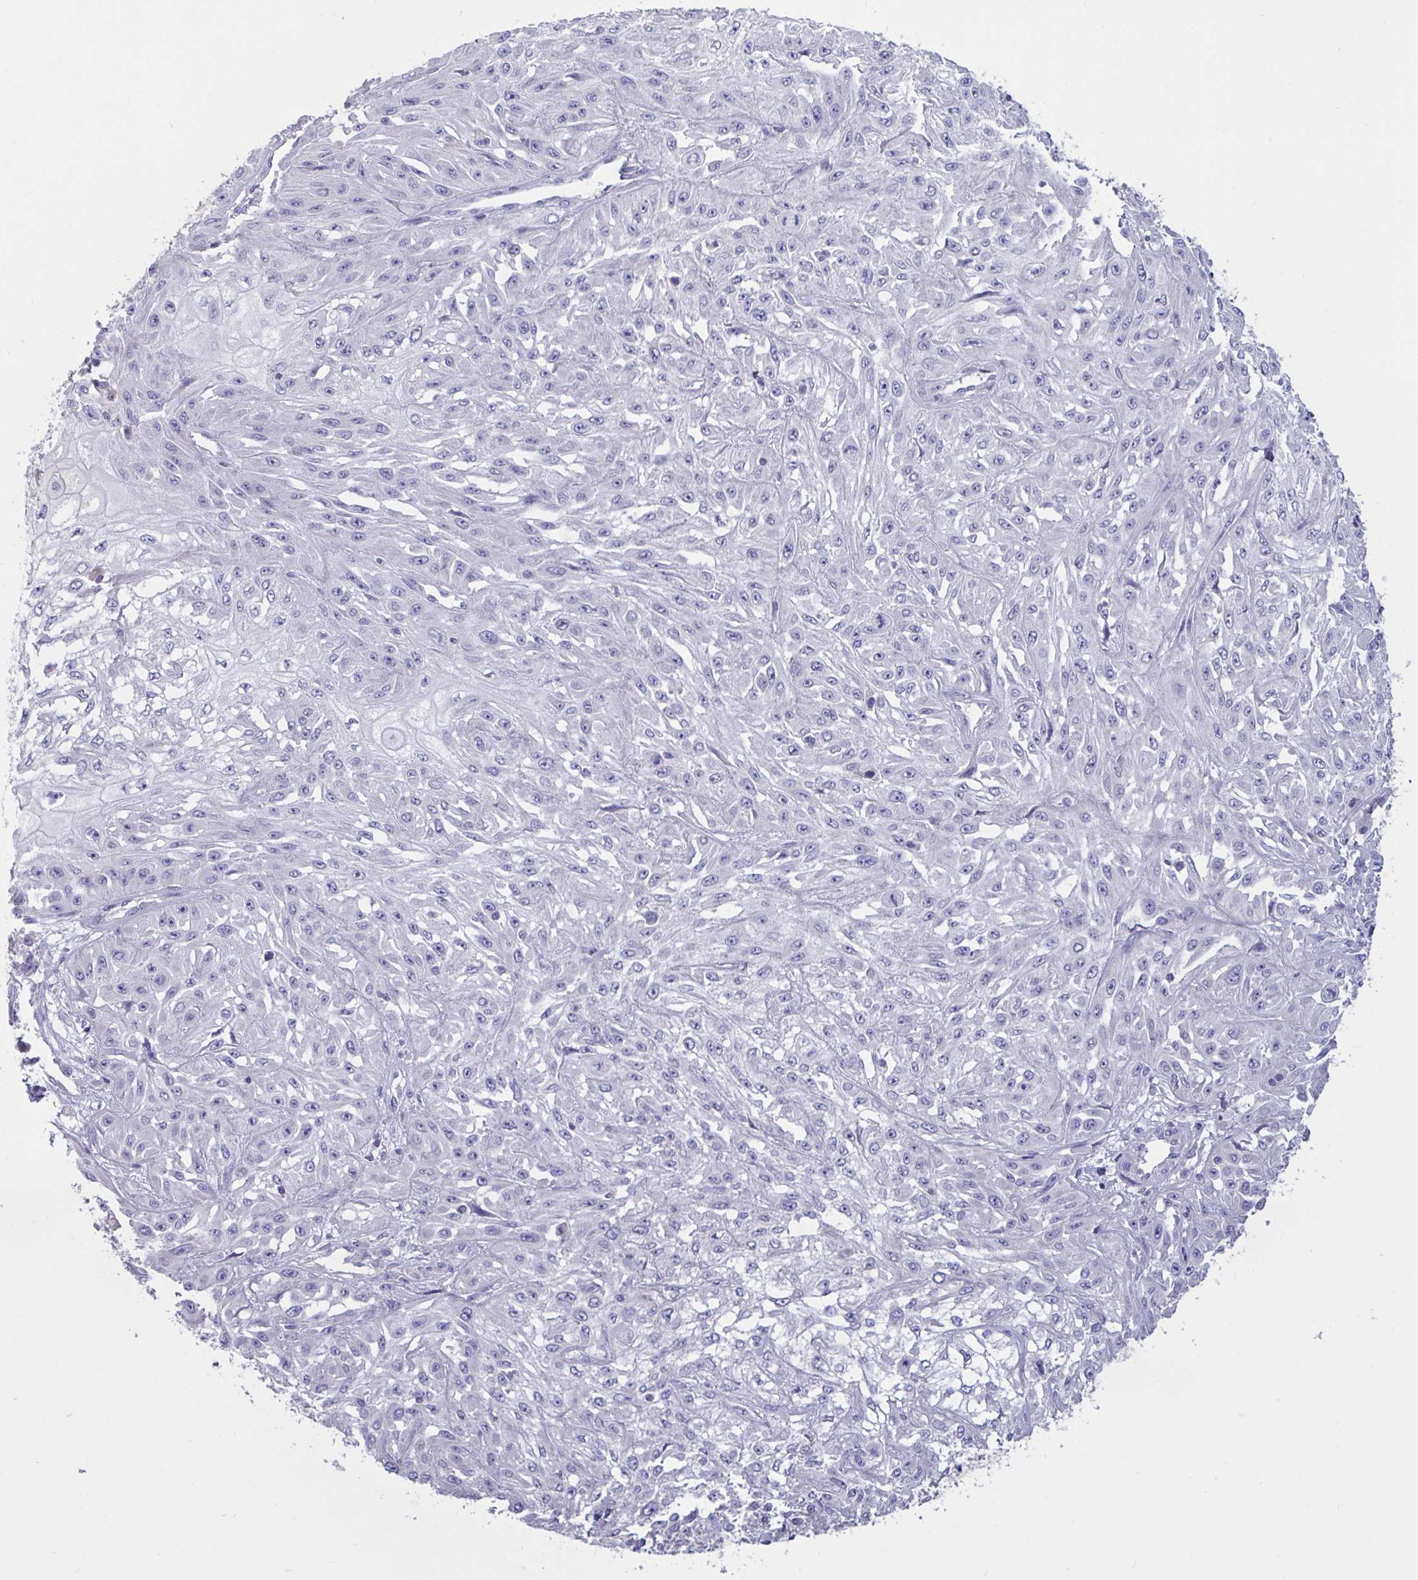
{"staining": {"intensity": "negative", "quantity": "none", "location": "none"}, "tissue": "skin cancer", "cell_type": "Tumor cells", "image_type": "cancer", "snomed": [{"axis": "morphology", "description": "Squamous cell carcinoma, NOS"}, {"axis": "morphology", "description": "Squamous cell carcinoma, metastatic, NOS"}, {"axis": "topography", "description": "Skin"}, {"axis": "topography", "description": "Lymph node"}], "caption": "IHC histopathology image of neoplastic tissue: skin squamous cell carcinoma stained with DAB displays no significant protein staining in tumor cells. (IHC, brightfield microscopy, high magnification).", "gene": "DDX39A", "patient": {"sex": "male", "age": 75}}